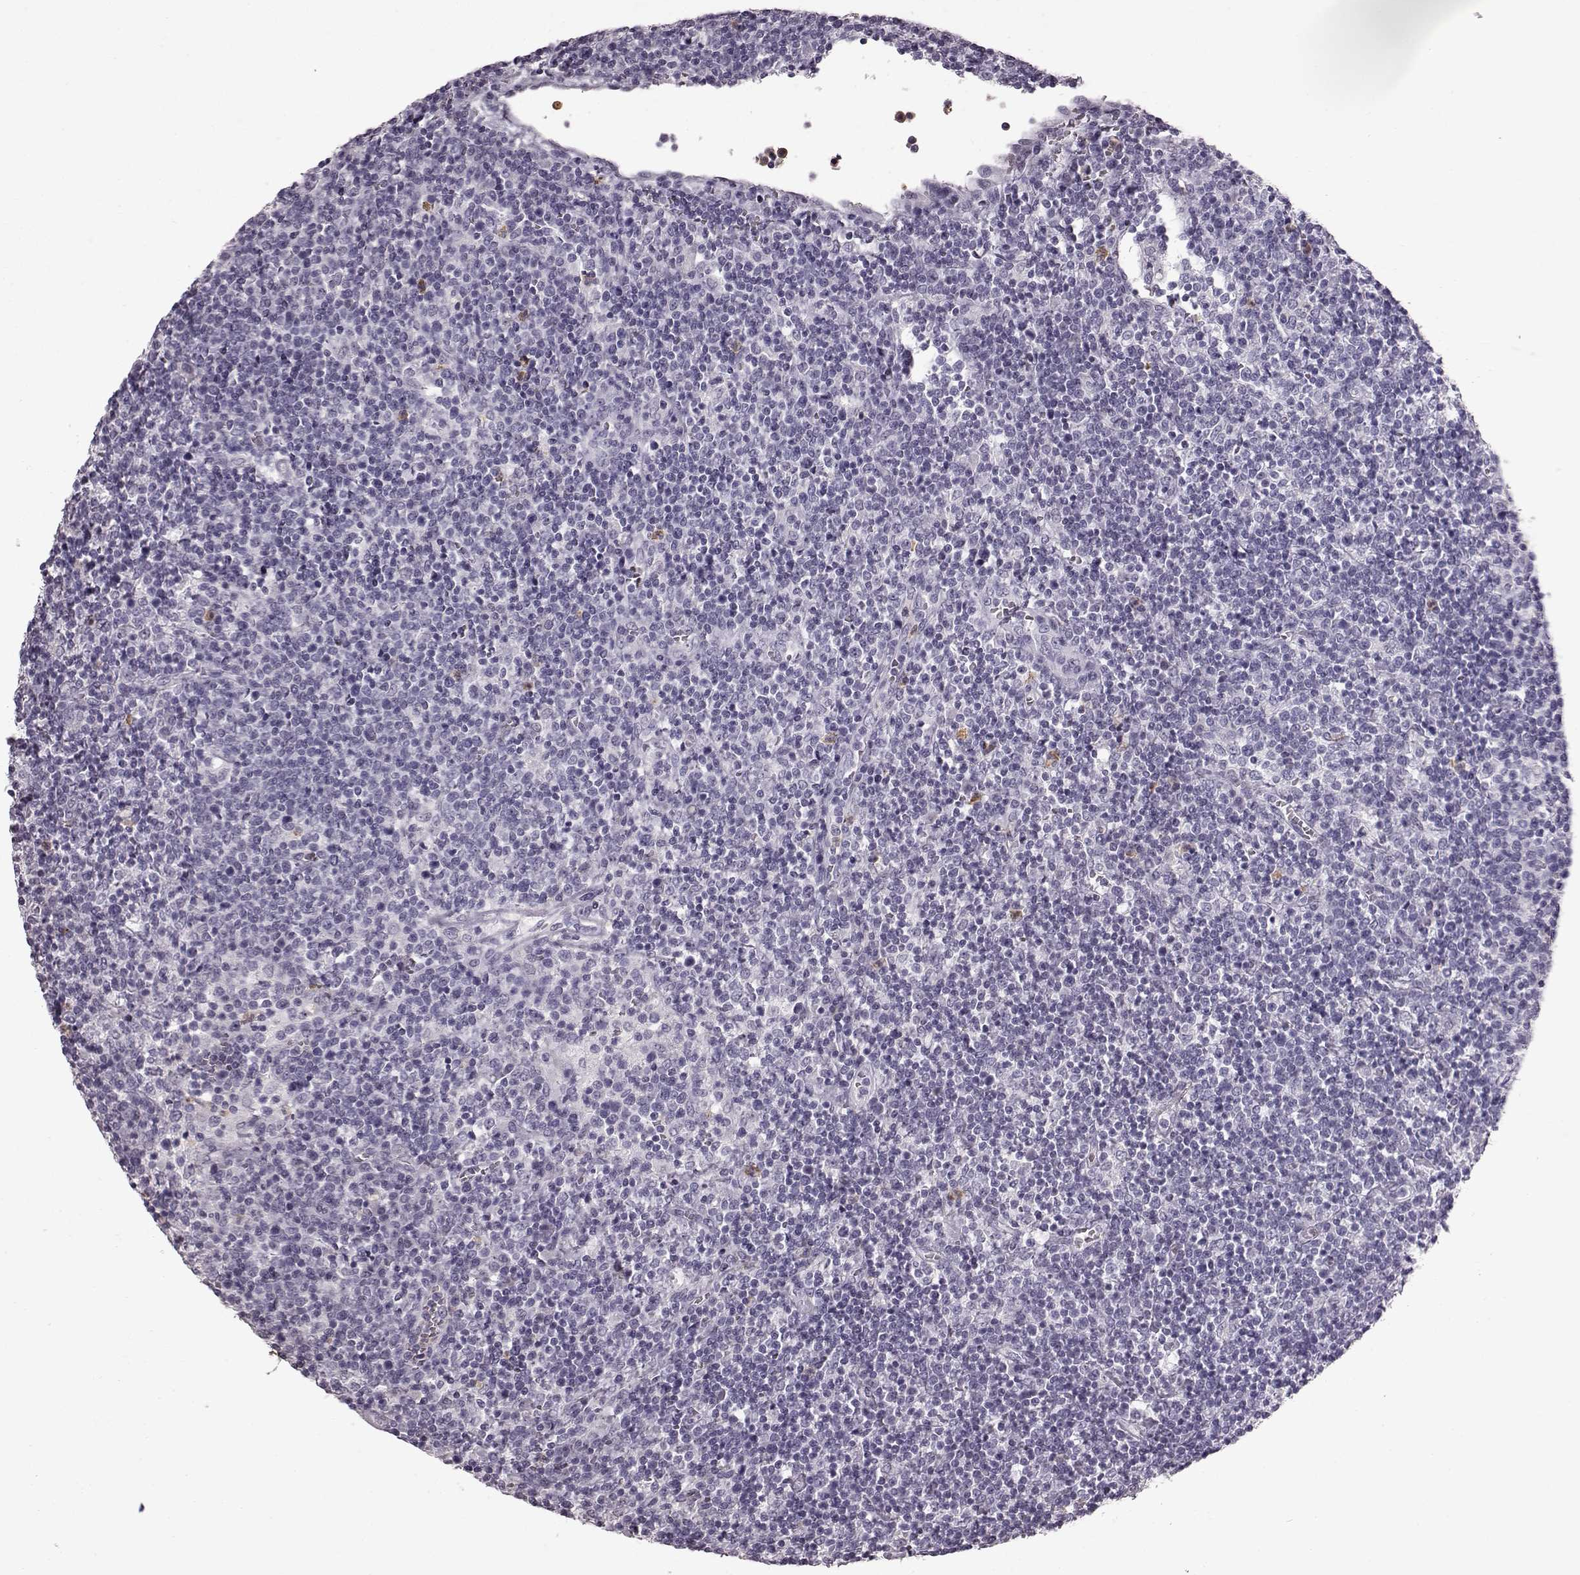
{"staining": {"intensity": "negative", "quantity": "none", "location": "none"}, "tissue": "lymphoma", "cell_type": "Tumor cells", "image_type": "cancer", "snomed": [{"axis": "morphology", "description": "Malignant lymphoma, non-Hodgkin's type, High grade"}, {"axis": "topography", "description": "Lymph node"}], "caption": "The immunohistochemistry (IHC) histopathology image has no significant positivity in tumor cells of lymphoma tissue.", "gene": "FUT4", "patient": {"sex": "male", "age": 61}}